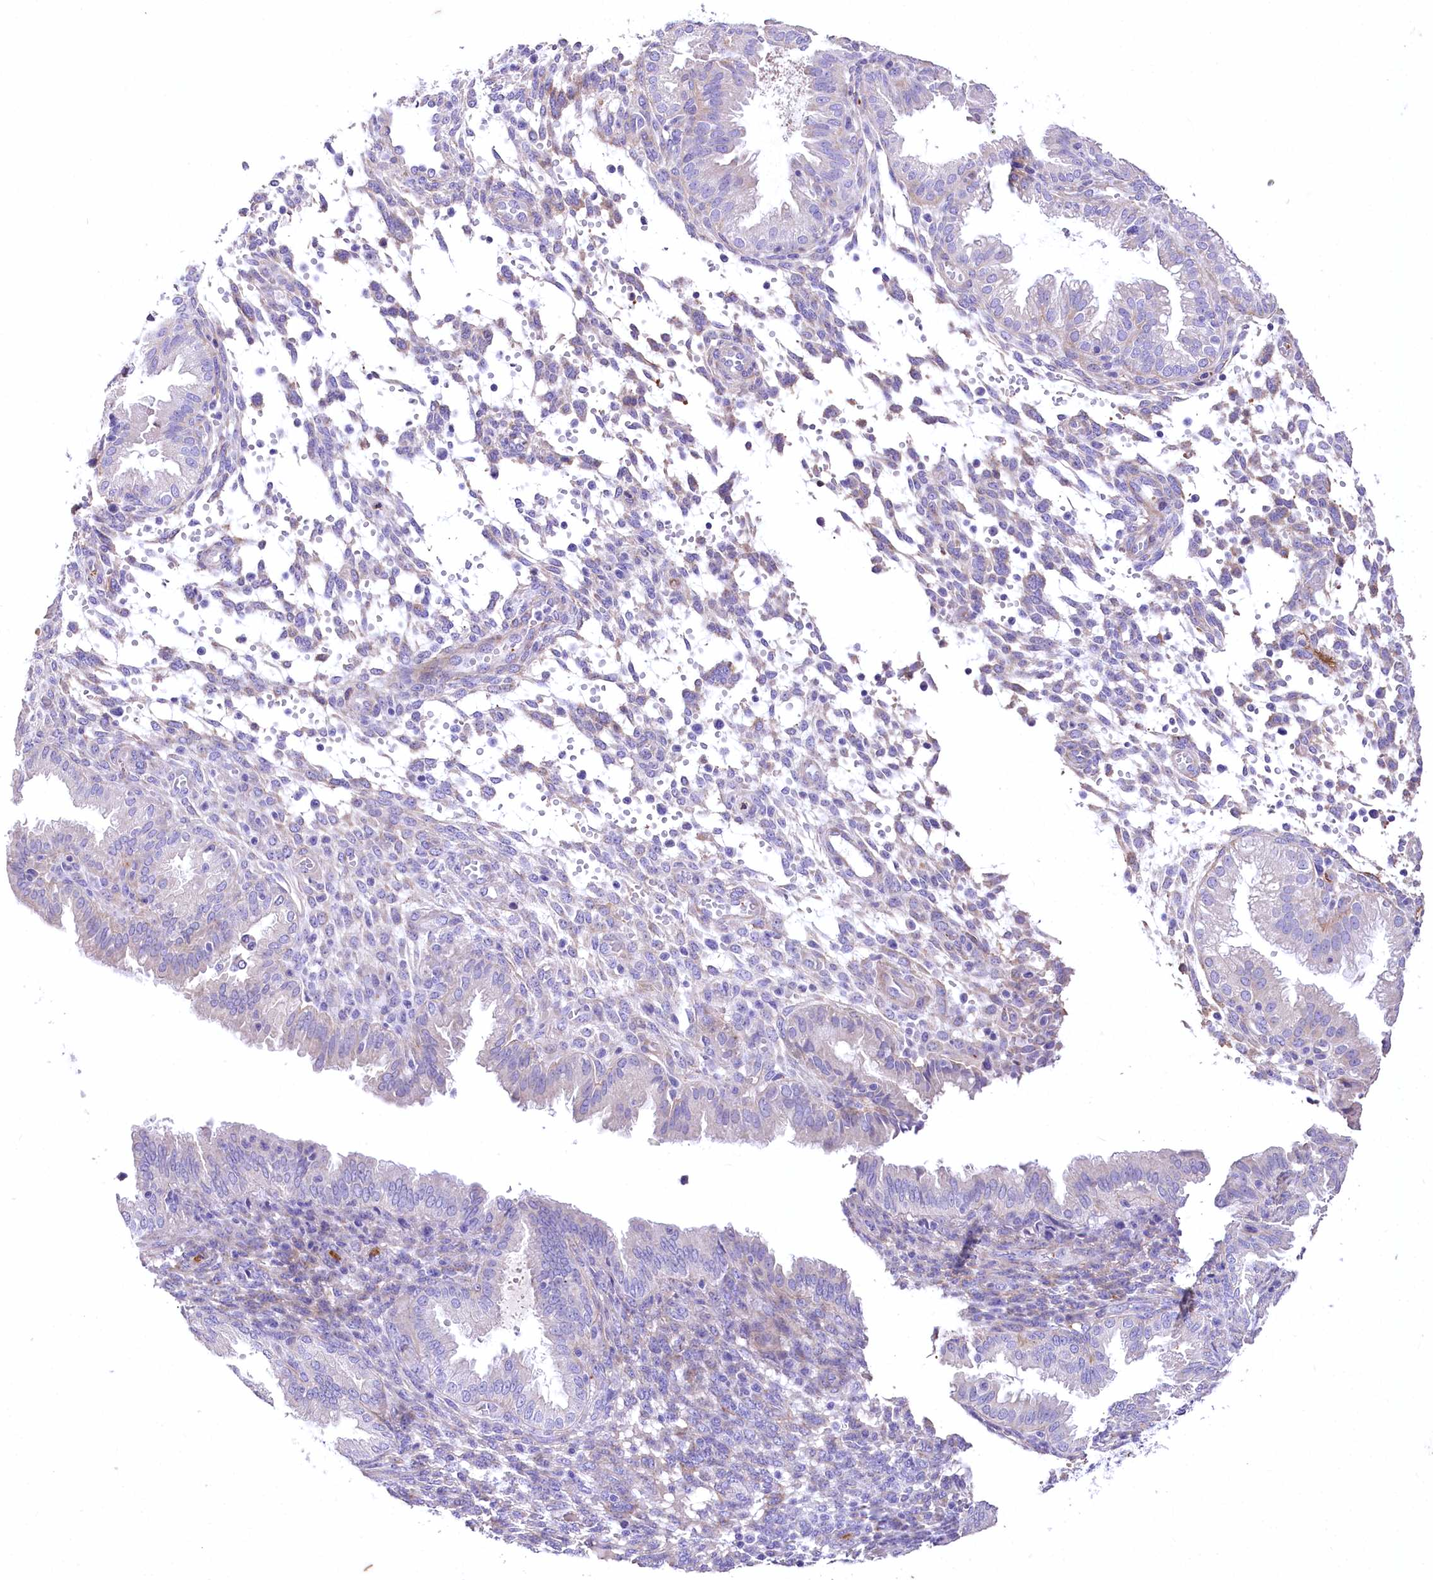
{"staining": {"intensity": "negative", "quantity": "none", "location": "none"}, "tissue": "endometrium", "cell_type": "Cells in endometrial stroma", "image_type": "normal", "snomed": [{"axis": "morphology", "description": "Normal tissue, NOS"}, {"axis": "topography", "description": "Endometrium"}], "caption": "Immunohistochemistry of benign endometrium reveals no expression in cells in endometrial stroma. Brightfield microscopy of IHC stained with DAB (3,3'-diaminobenzidine) (brown) and hematoxylin (blue), captured at high magnification.", "gene": "RDH16", "patient": {"sex": "female", "age": 33}}